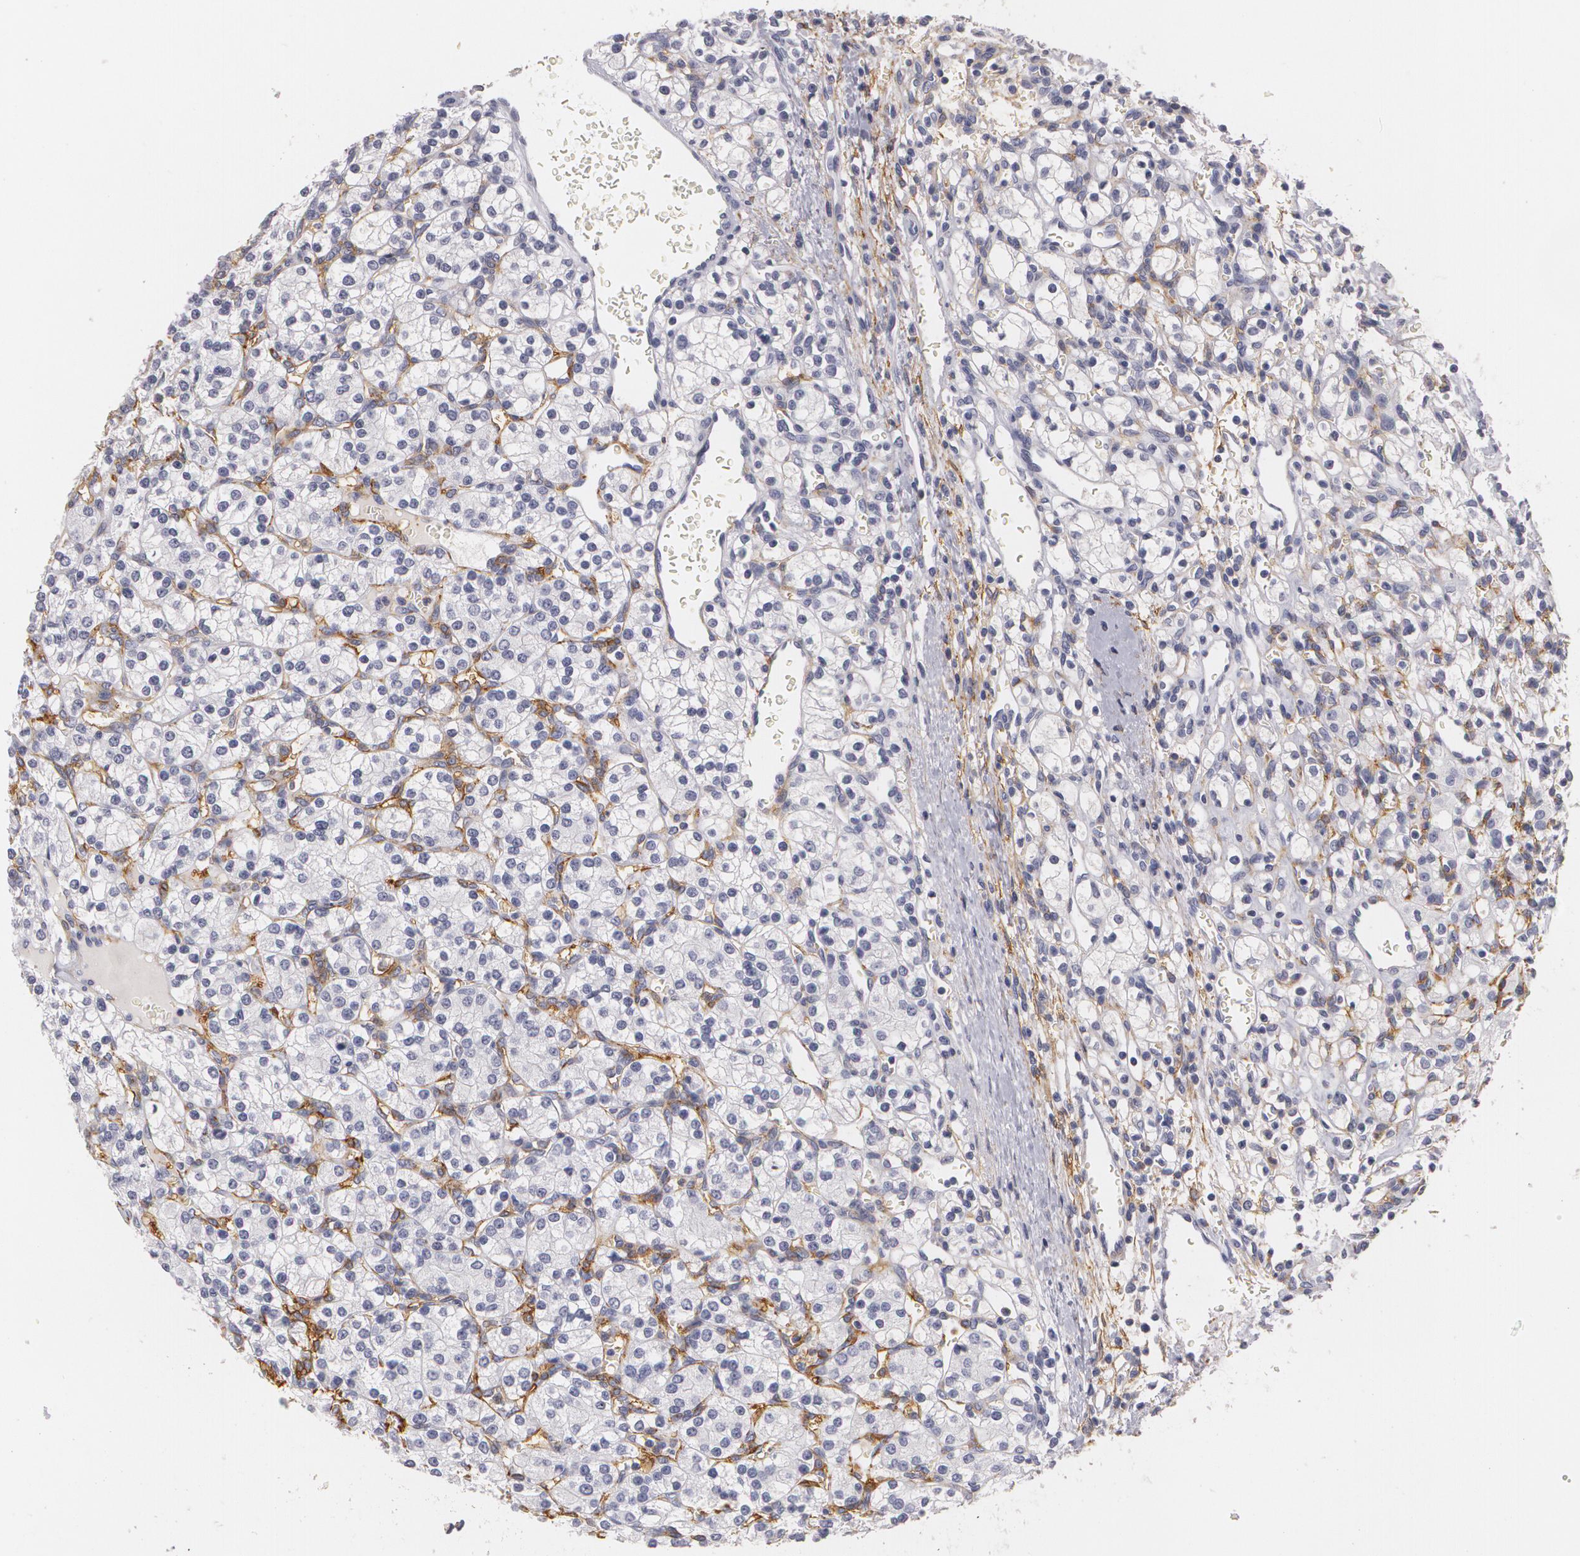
{"staining": {"intensity": "negative", "quantity": "none", "location": "none"}, "tissue": "renal cancer", "cell_type": "Tumor cells", "image_type": "cancer", "snomed": [{"axis": "morphology", "description": "Adenocarcinoma, NOS"}, {"axis": "topography", "description": "Kidney"}], "caption": "IHC of human renal cancer exhibits no positivity in tumor cells.", "gene": "NGFR", "patient": {"sex": "female", "age": 62}}